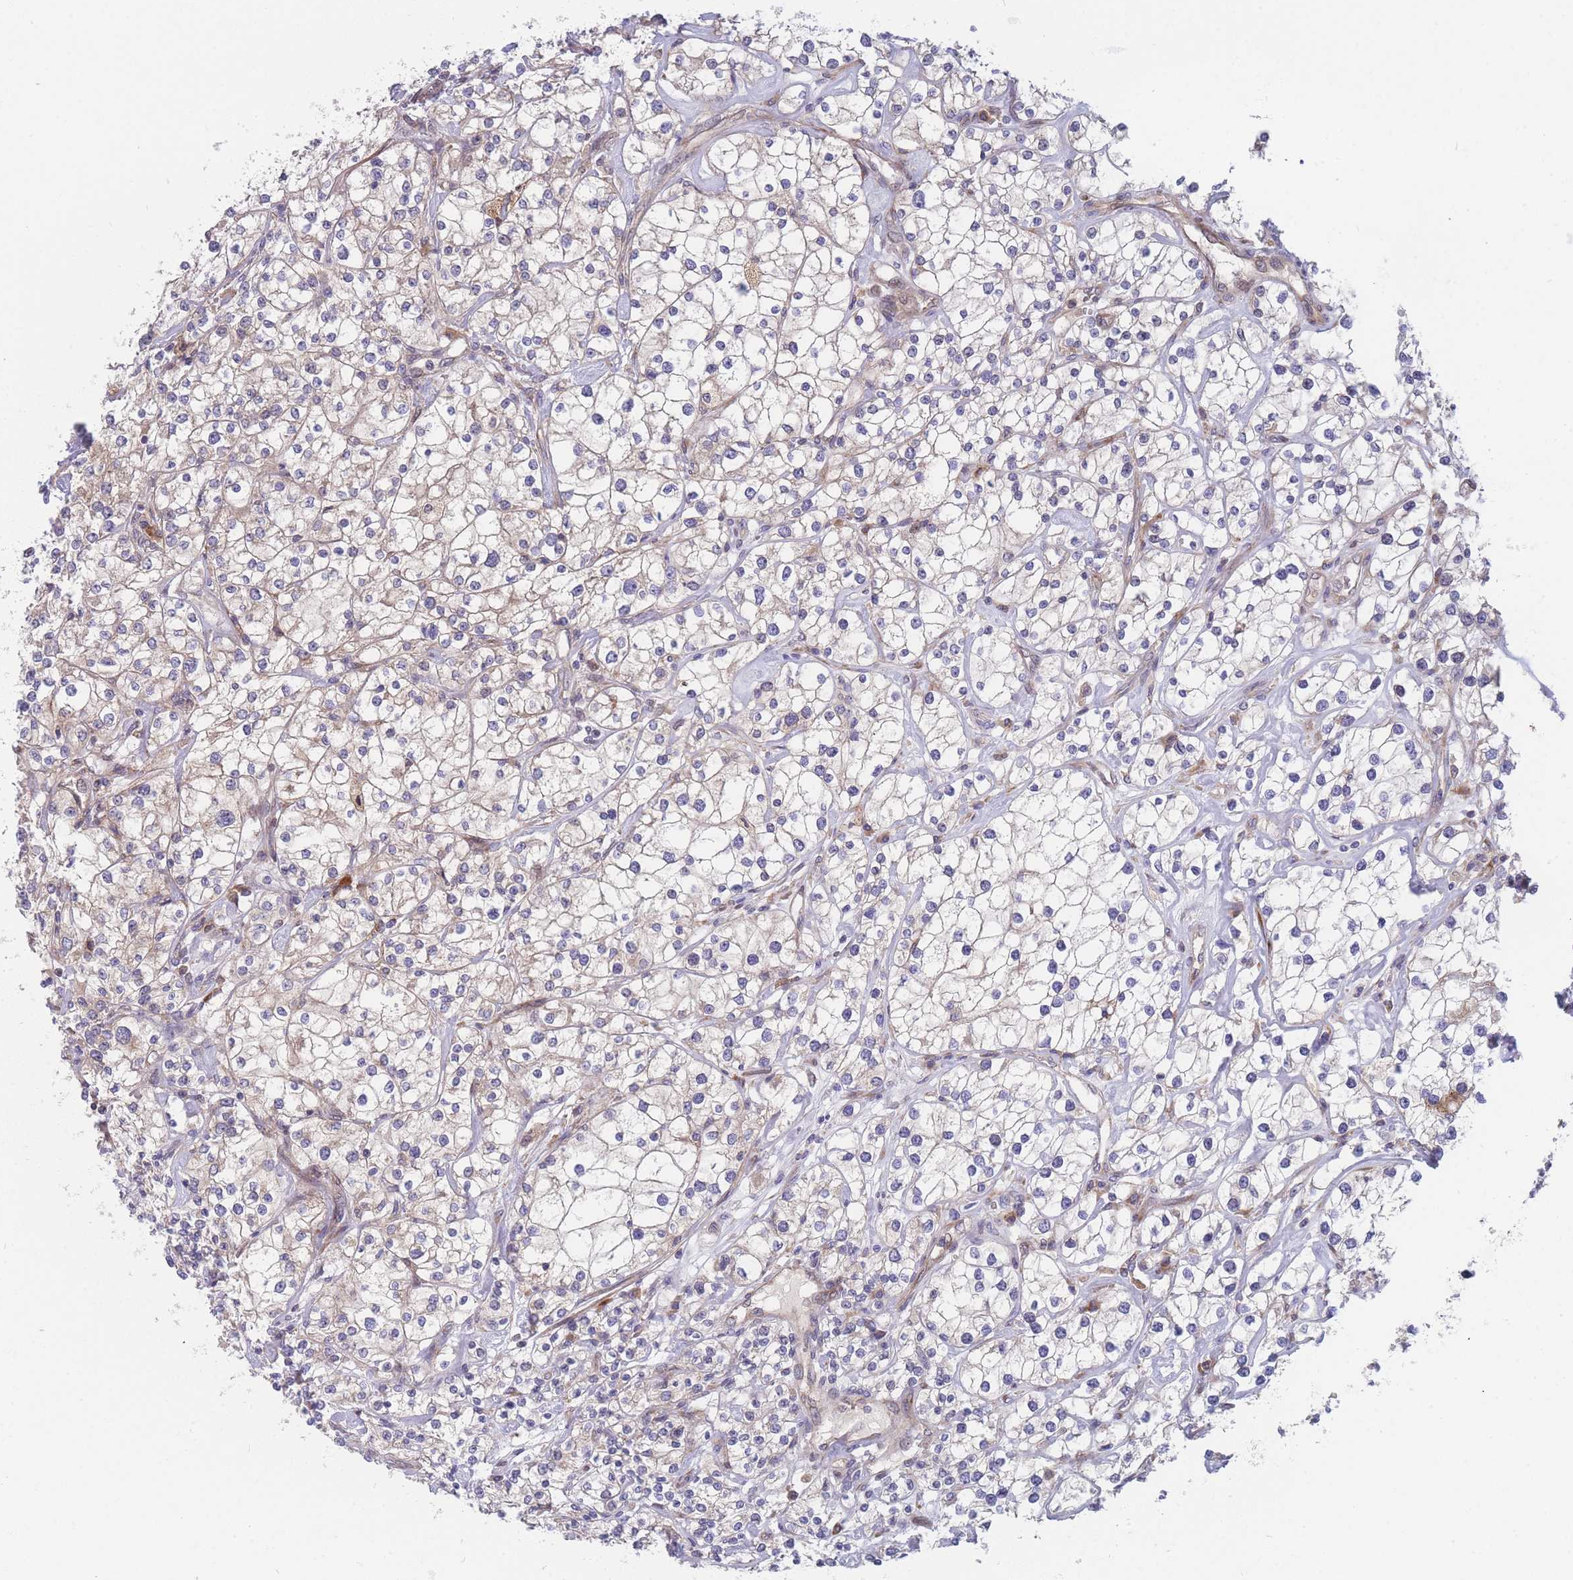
{"staining": {"intensity": "negative", "quantity": "none", "location": "none"}, "tissue": "renal cancer", "cell_type": "Tumor cells", "image_type": "cancer", "snomed": [{"axis": "morphology", "description": "Adenocarcinoma, NOS"}, {"axis": "topography", "description": "Kidney"}], "caption": "Human renal cancer (adenocarcinoma) stained for a protein using immunohistochemistry (IHC) shows no expression in tumor cells.", "gene": "TMEM131L", "patient": {"sex": "male", "age": 77}}